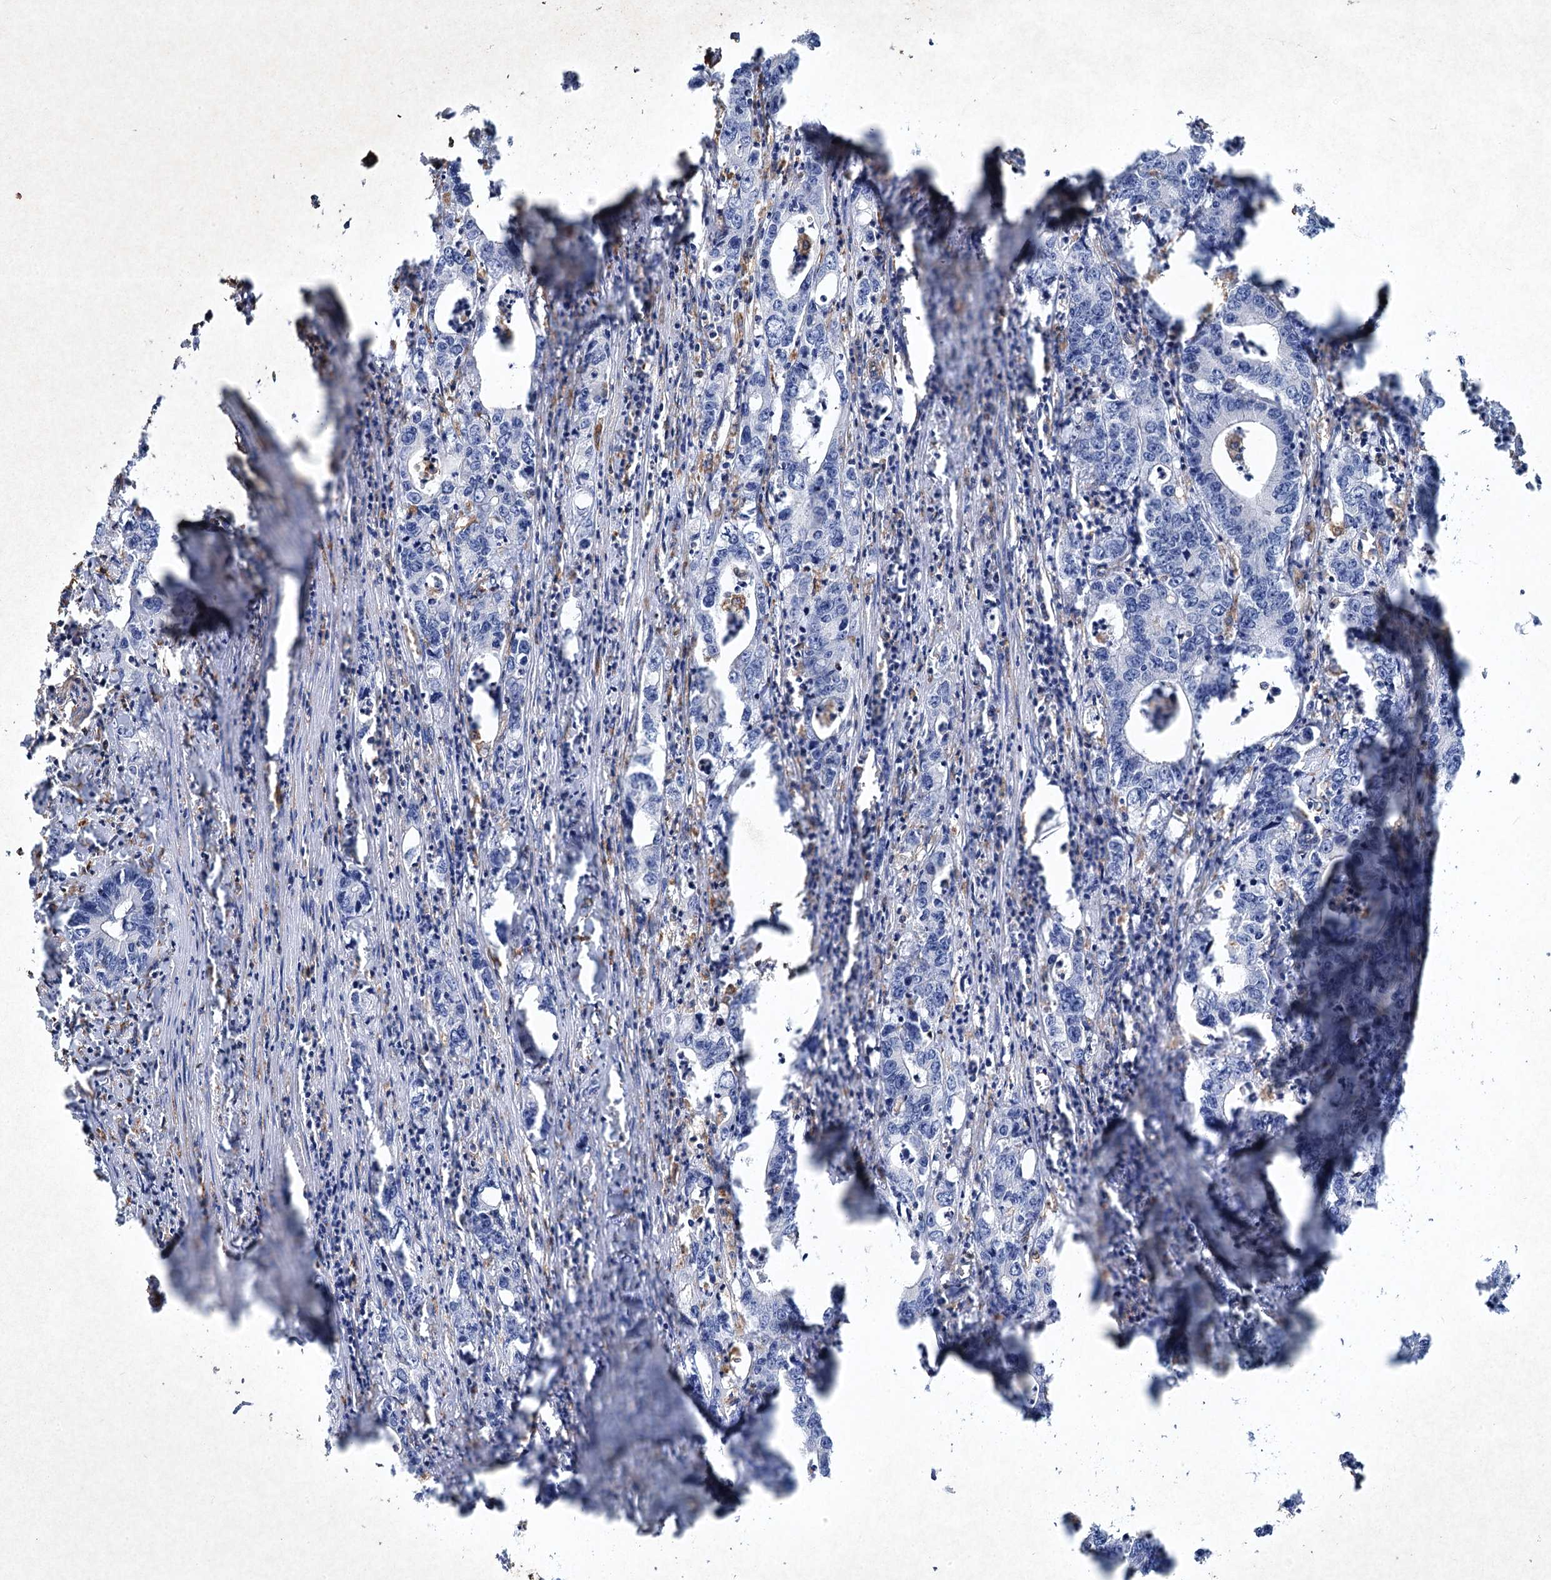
{"staining": {"intensity": "negative", "quantity": "none", "location": "none"}, "tissue": "colorectal cancer", "cell_type": "Tumor cells", "image_type": "cancer", "snomed": [{"axis": "morphology", "description": "Adenocarcinoma, NOS"}, {"axis": "topography", "description": "Colon"}], "caption": "The image demonstrates no staining of tumor cells in colorectal cancer (adenocarcinoma).", "gene": "CLEC4M", "patient": {"sex": "female", "age": 75}}